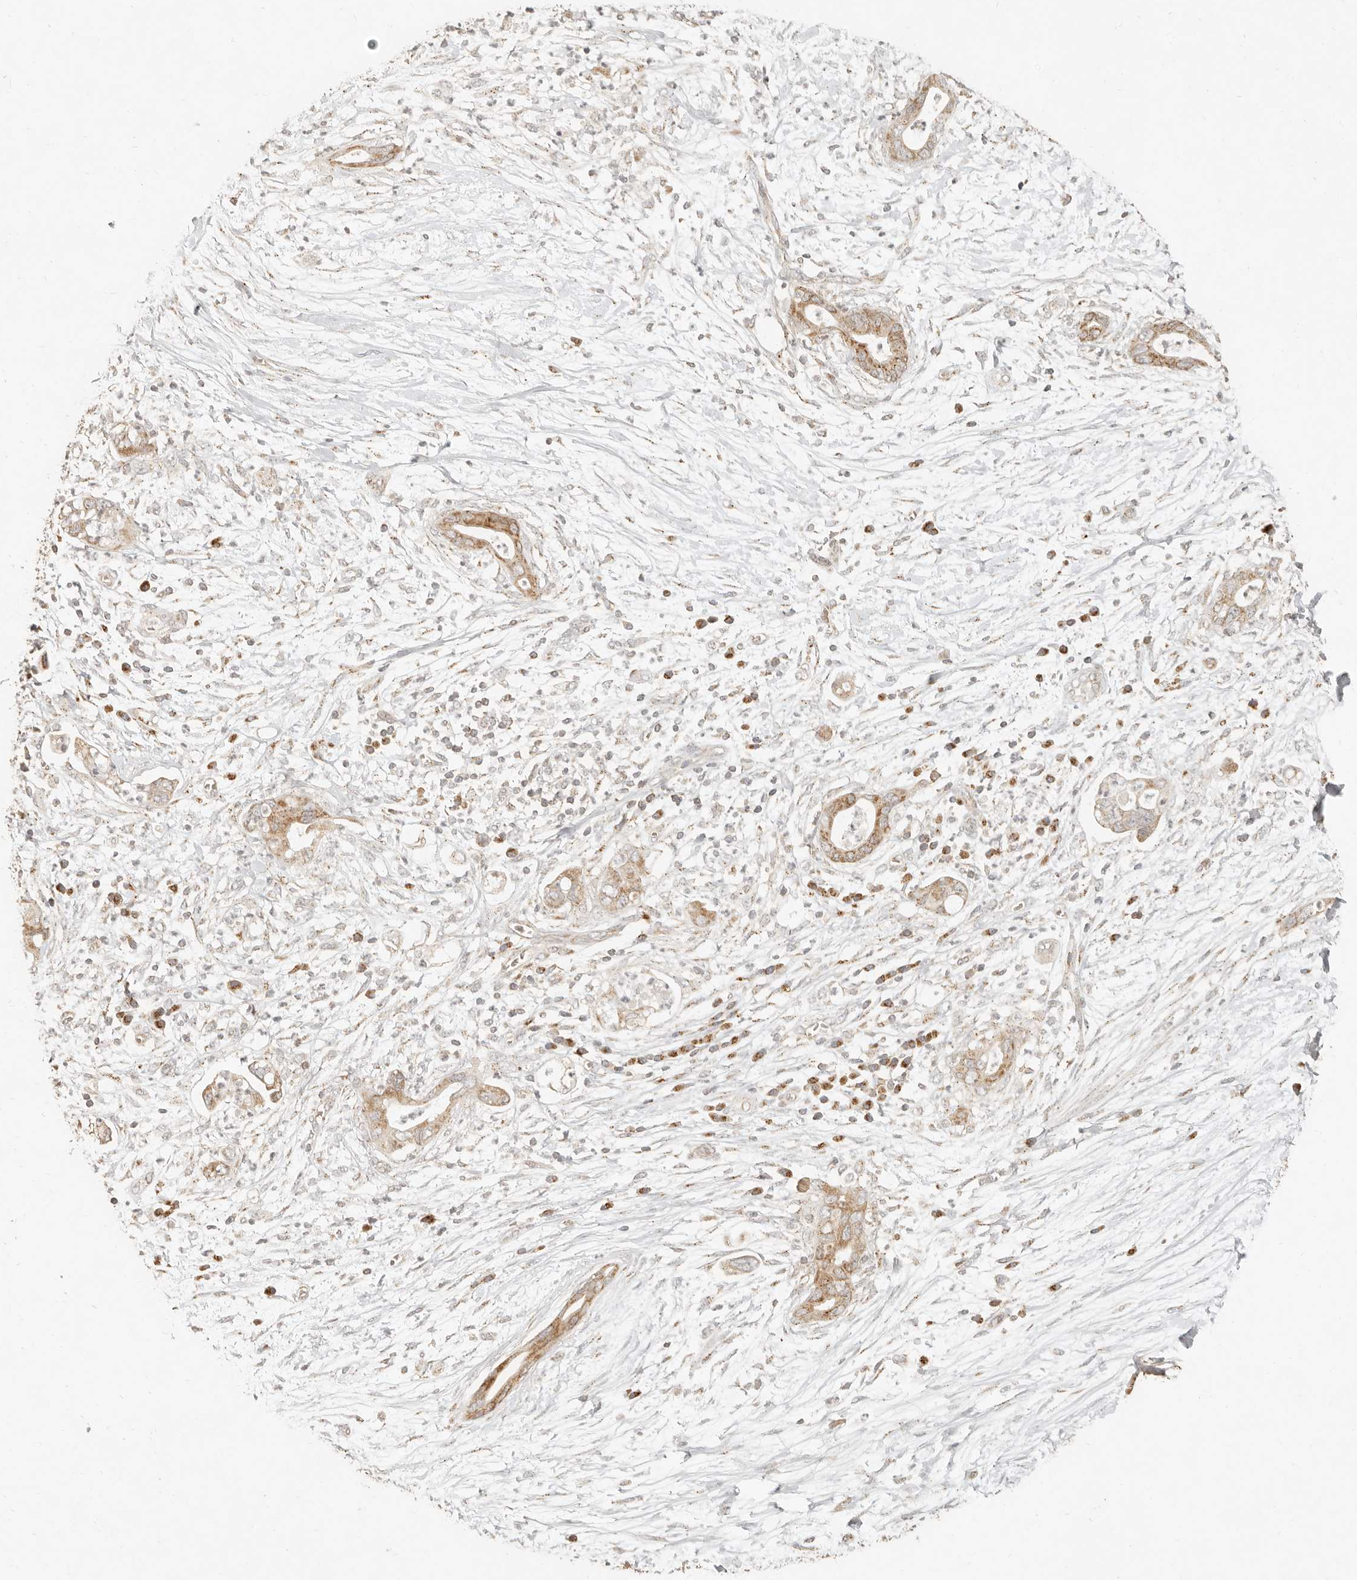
{"staining": {"intensity": "moderate", "quantity": ">75%", "location": "cytoplasmic/membranous"}, "tissue": "pancreatic cancer", "cell_type": "Tumor cells", "image_type": "cancer", "snomed": [{"axis": "morphology", "description": "Adenocarcinoma, NOS"}, {"axis": "topography", "description": "Pancreas"}], "caption": "High-magnification brightfield microscopy of adenocarcinoma (pancreatic) stained with DAB (3,3'-diaminobenzidine) (brown) and counterstained with hematoxylin (blue). tumor cells exhibit moderate cytoplasmic/membranous staining is seen in approximately>75% of cells.", "gene": "MRPL55", "patient": {"sex": "male", "age": 75}}